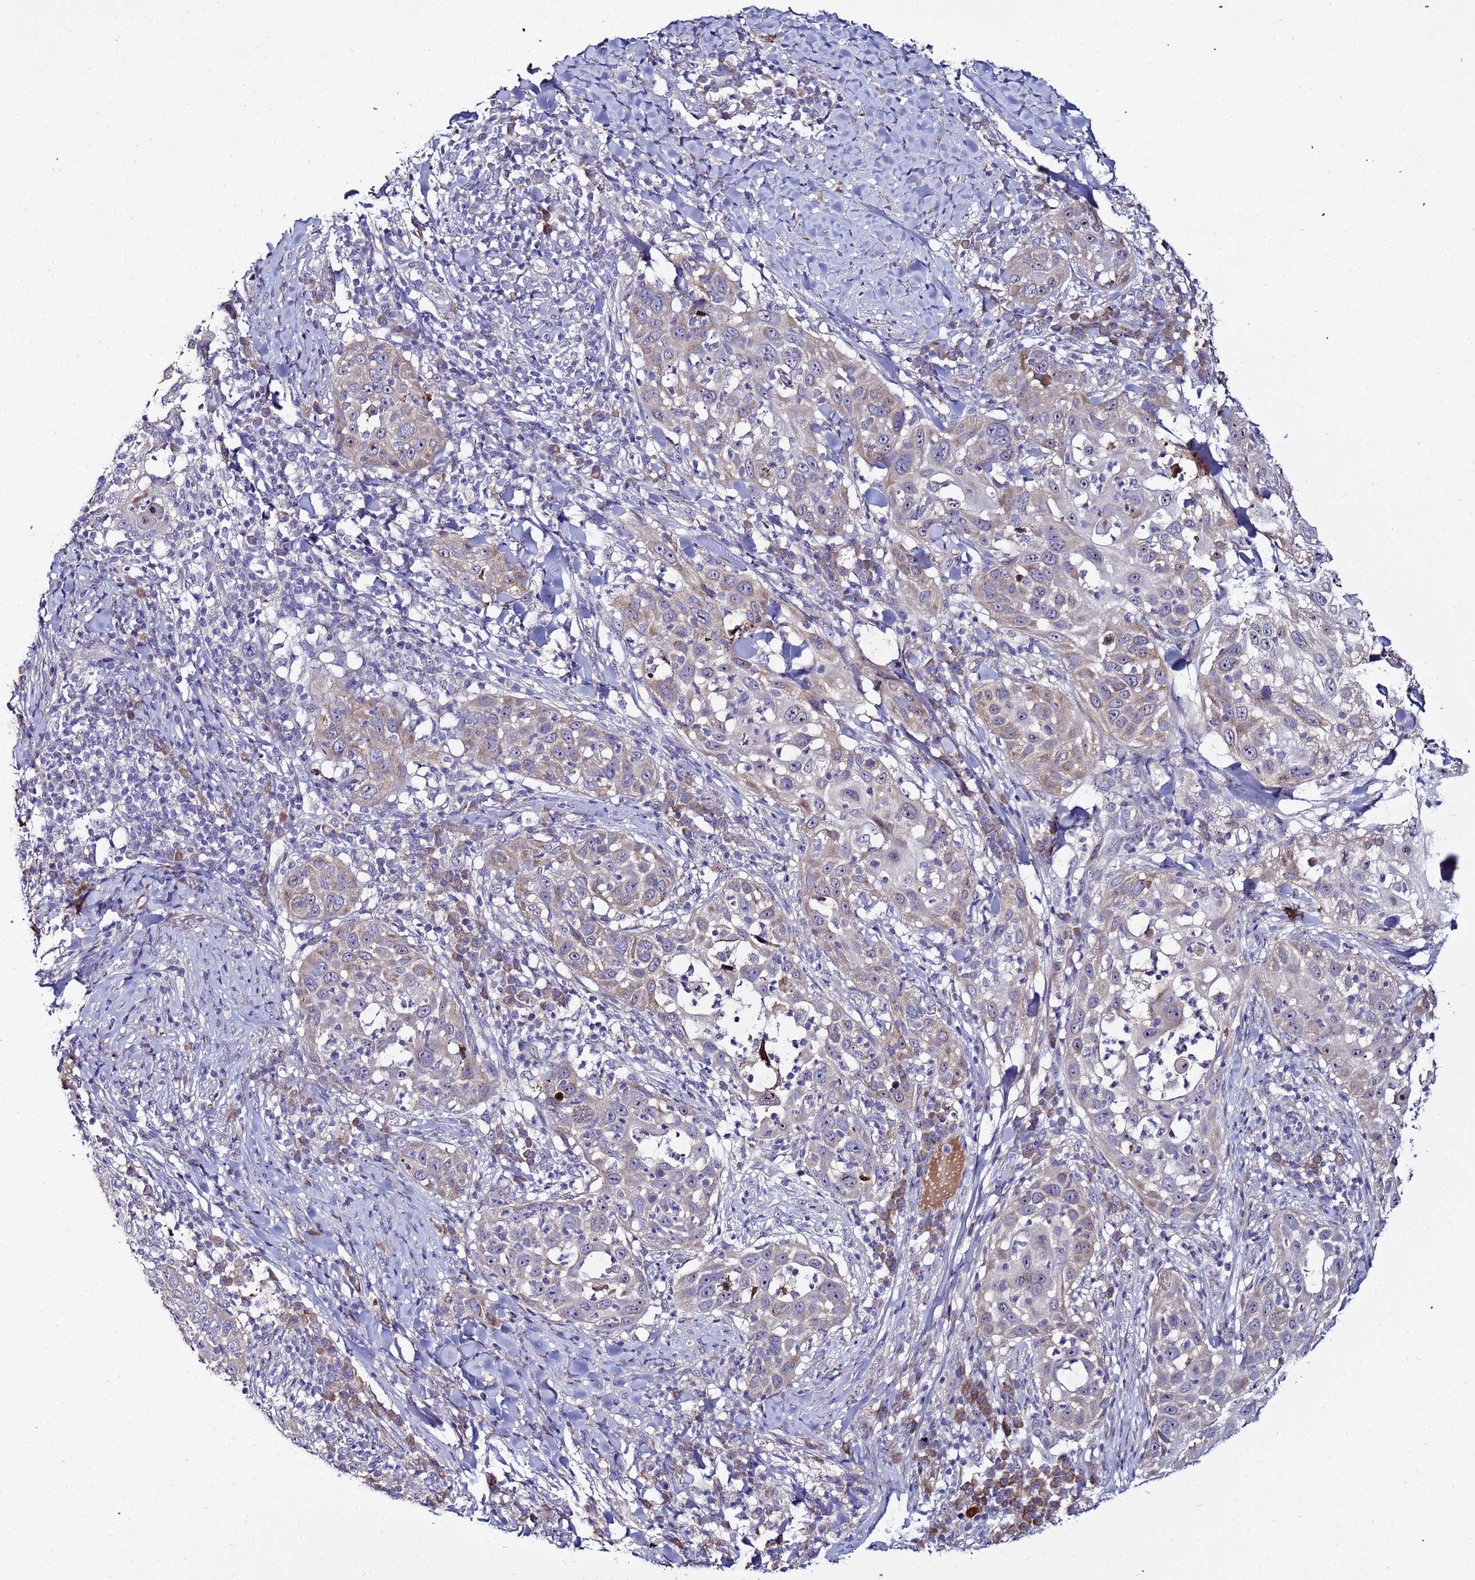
{"staining": {"intensity": "weak", "quantity": "<25%", "location": "cytoplasmic/membranous"}, "tissue": "skin cancer", "cell_type": "Tumor cells", "image_type": "cancer", "snomed": [{"axis": "morphology", "description": "Squamous cell carcinoma, NOS"}, {"axis": "topography", "description": "Skin"}], "caption": "Immunohistochemistry image of human skin squamous cell carcinoma stained for a protein (brown), which shows no positivity in tumor cells. Nuclei are stained in blue.", "gene": "NOL8", "patient": {"sex": "female", "age": 44}}